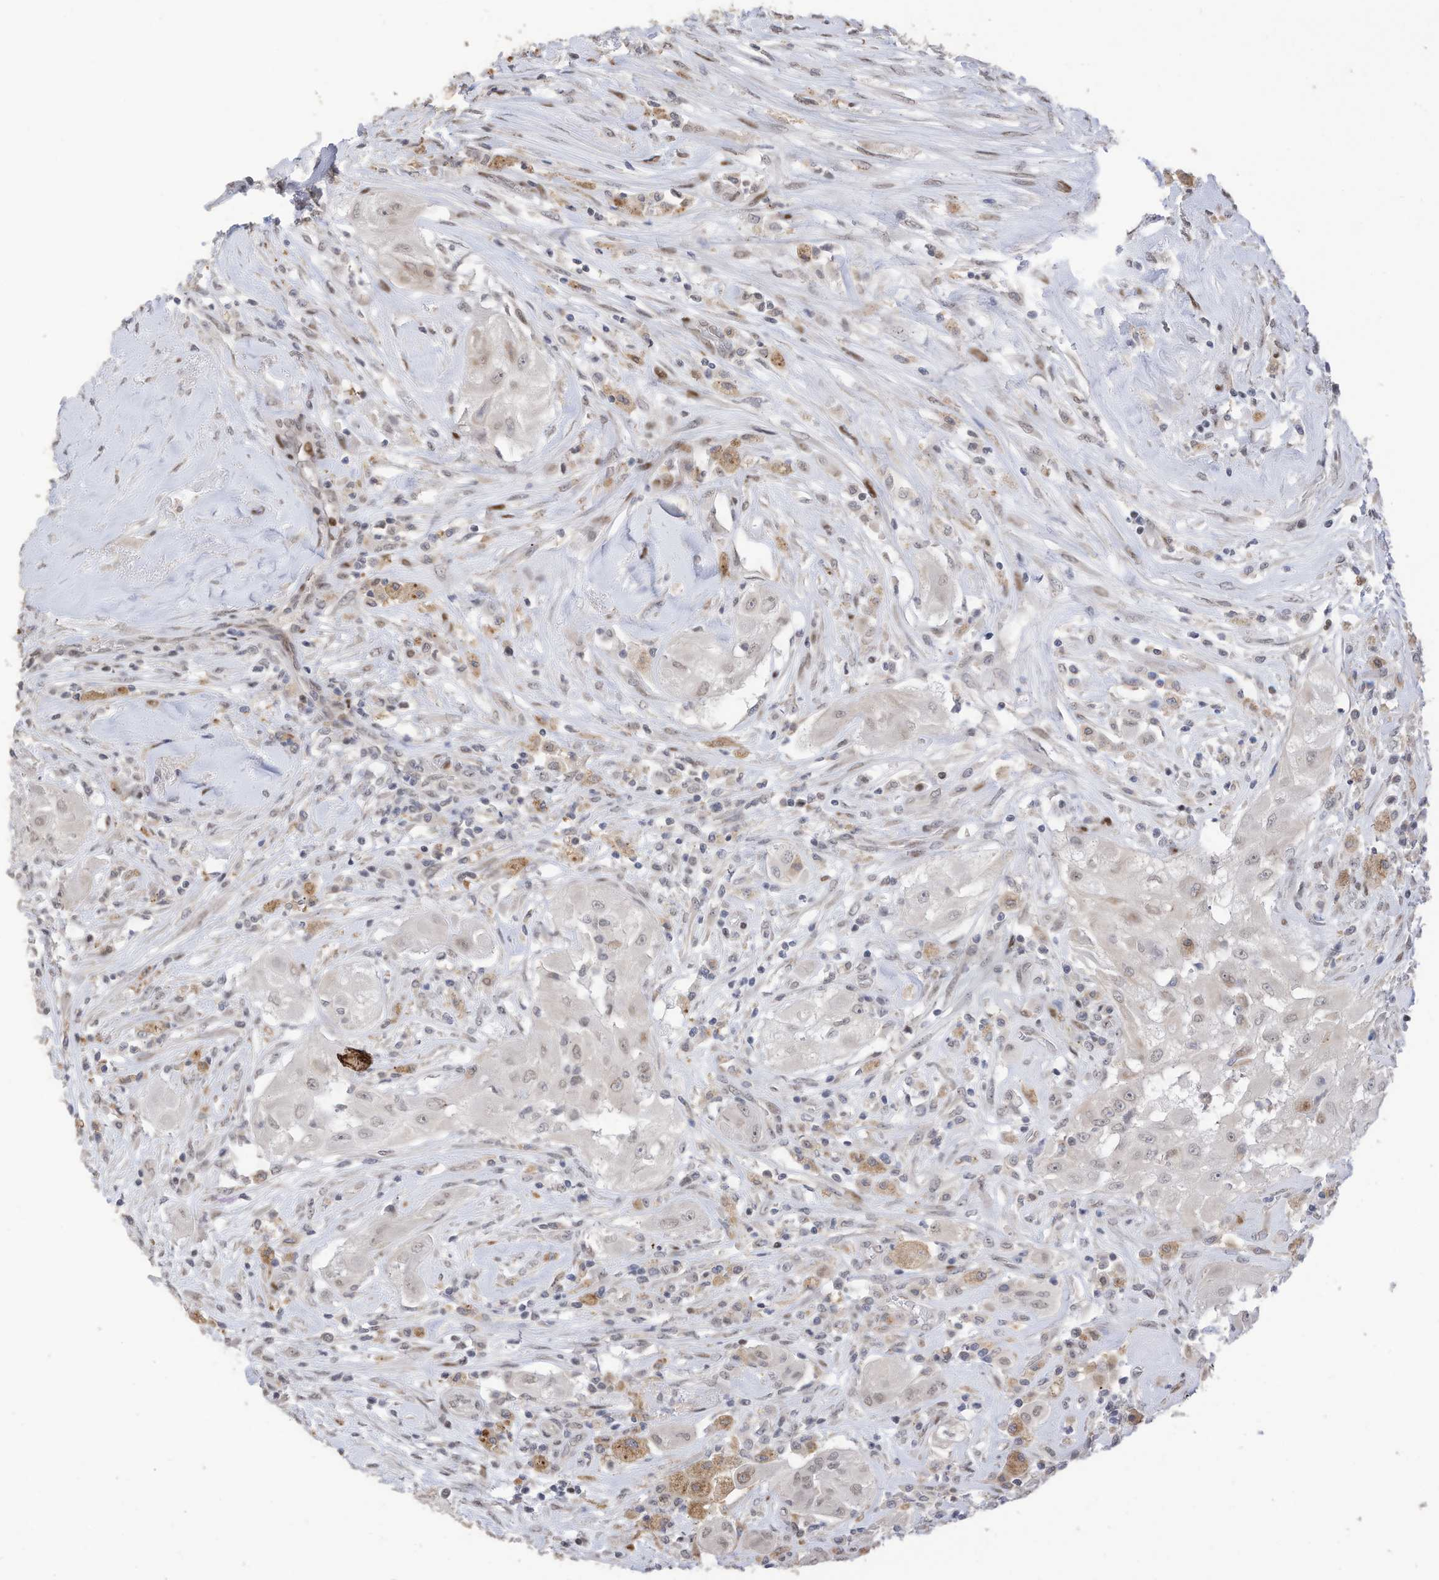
{"staining": {"intensity": "moderate", "quantity": "<25%", "location": "cytoplasmic/membranous,nuclear"}, "tissue": "thyroid cancer", "cell_type": "Tumor cells", "image_type": "cancer", "snomed": [{"axis": "morphology", "description": "Papillary adenocarcinoma, NOS"}, {"axis": "topography", "description": "Thyroid gland"}], "caption": "Tumor cells show low levels of moderate cytoplasmic/membranous and nuclear staining in approximately <25% of cells in thyroid cancer. The protein of interest is stained brown, and the nuclei are stained in blue (DAB (3,3'-diaminobenzidine) IHC with brightfield microscopy, high magnification).", "gene": "RABL3", "patient": {"sex": "female", "age": 59}}